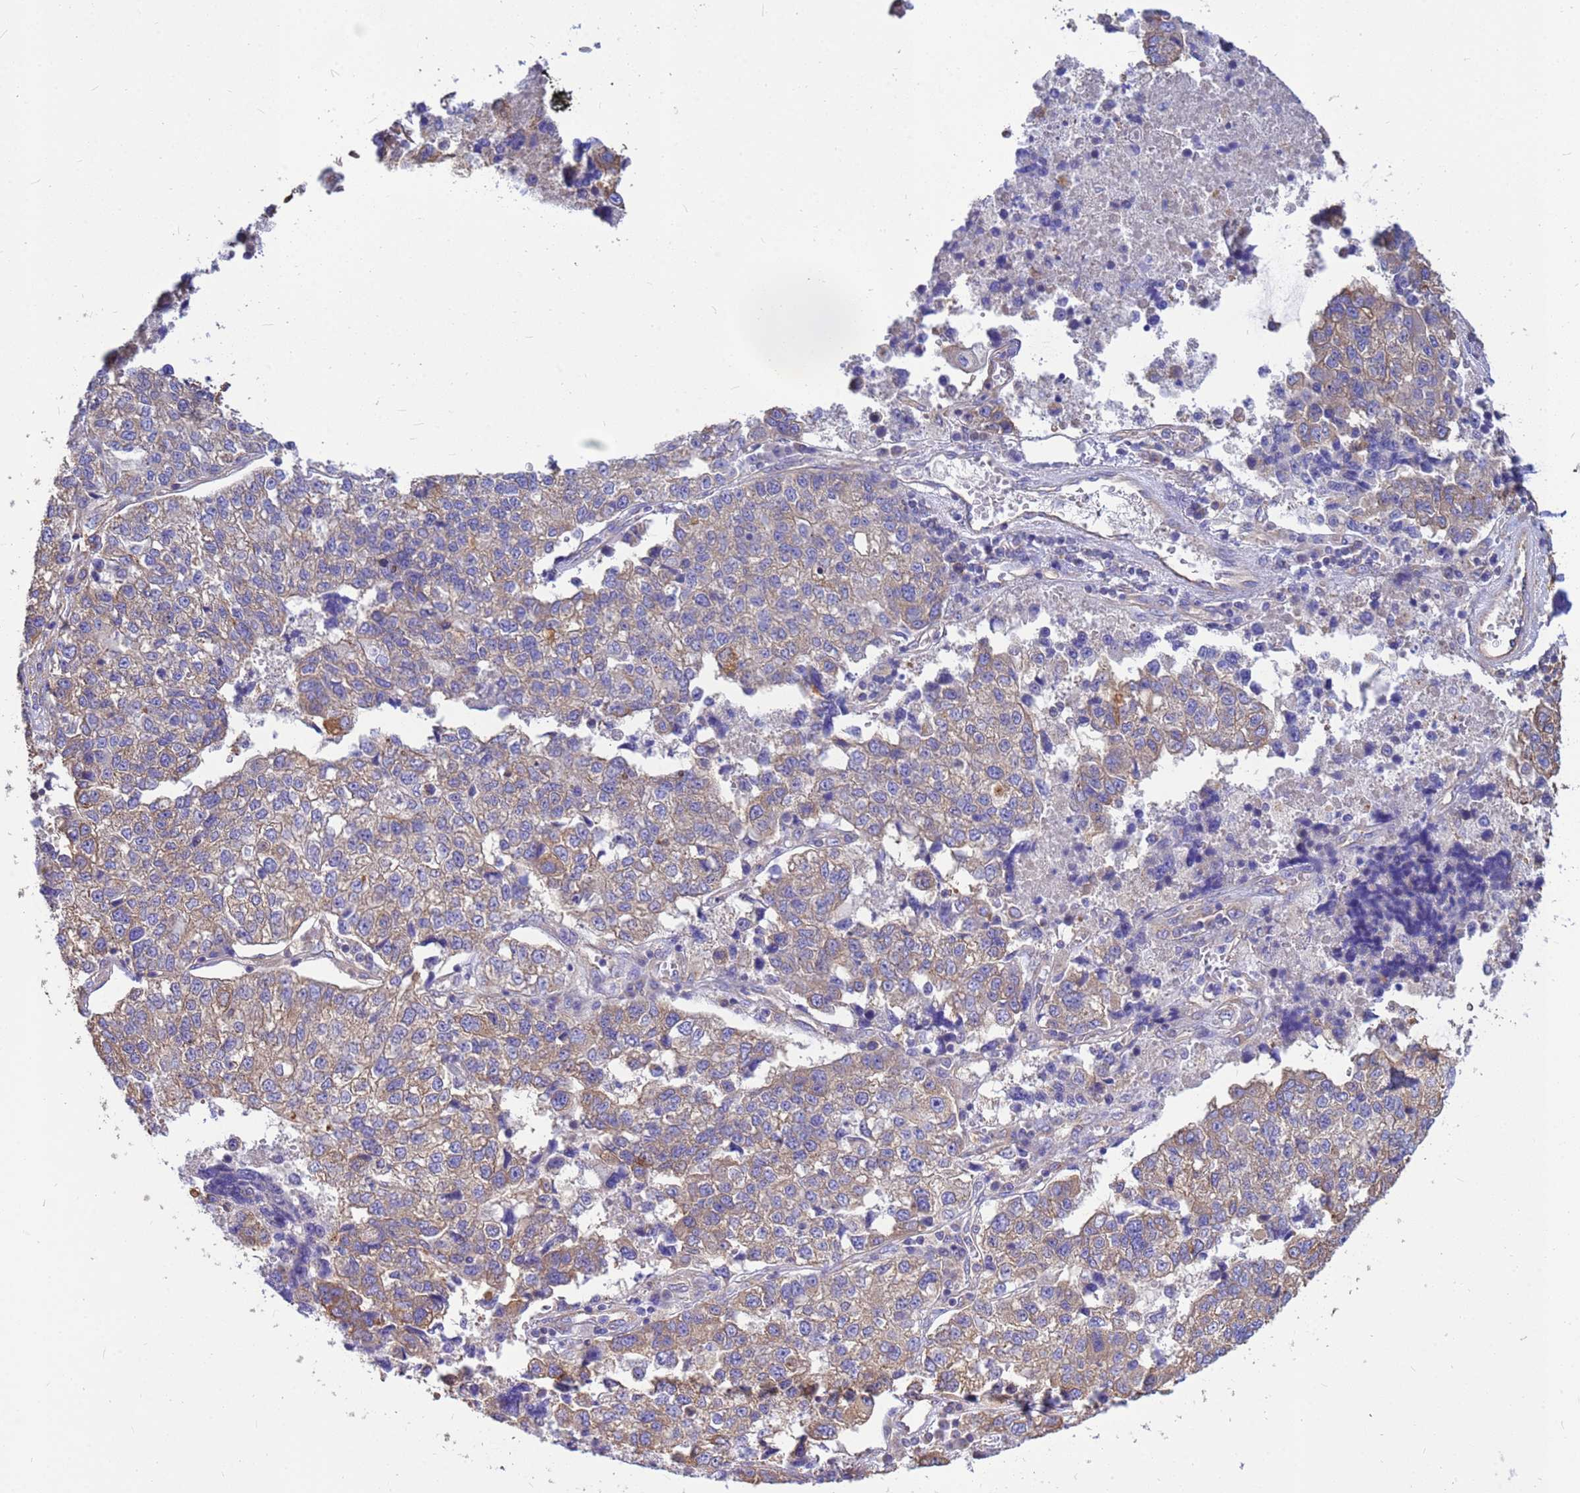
{"staining": {"intensity": "weak", "quantity": "25%-75%", "location": "cytoplasmic/membranous"}, "tissue": "lung cancer", "cell_type": "Tumor cells", "image_type": "cancer", "snomed": [{"axis": "morphology", "description": "Adenocarcinoma, NOS"}, {"axis": "topography", "description": "Lung"}], "caption": "This photomicrograph demonstrates IHC staining of adenocarcinoma (lung), with low weak cytoplasmic/membranous positivity in approximately 25%-75% of tumor cells.", "gene": "TUBB1", "patient": {"sex": "male", "age": 49}}